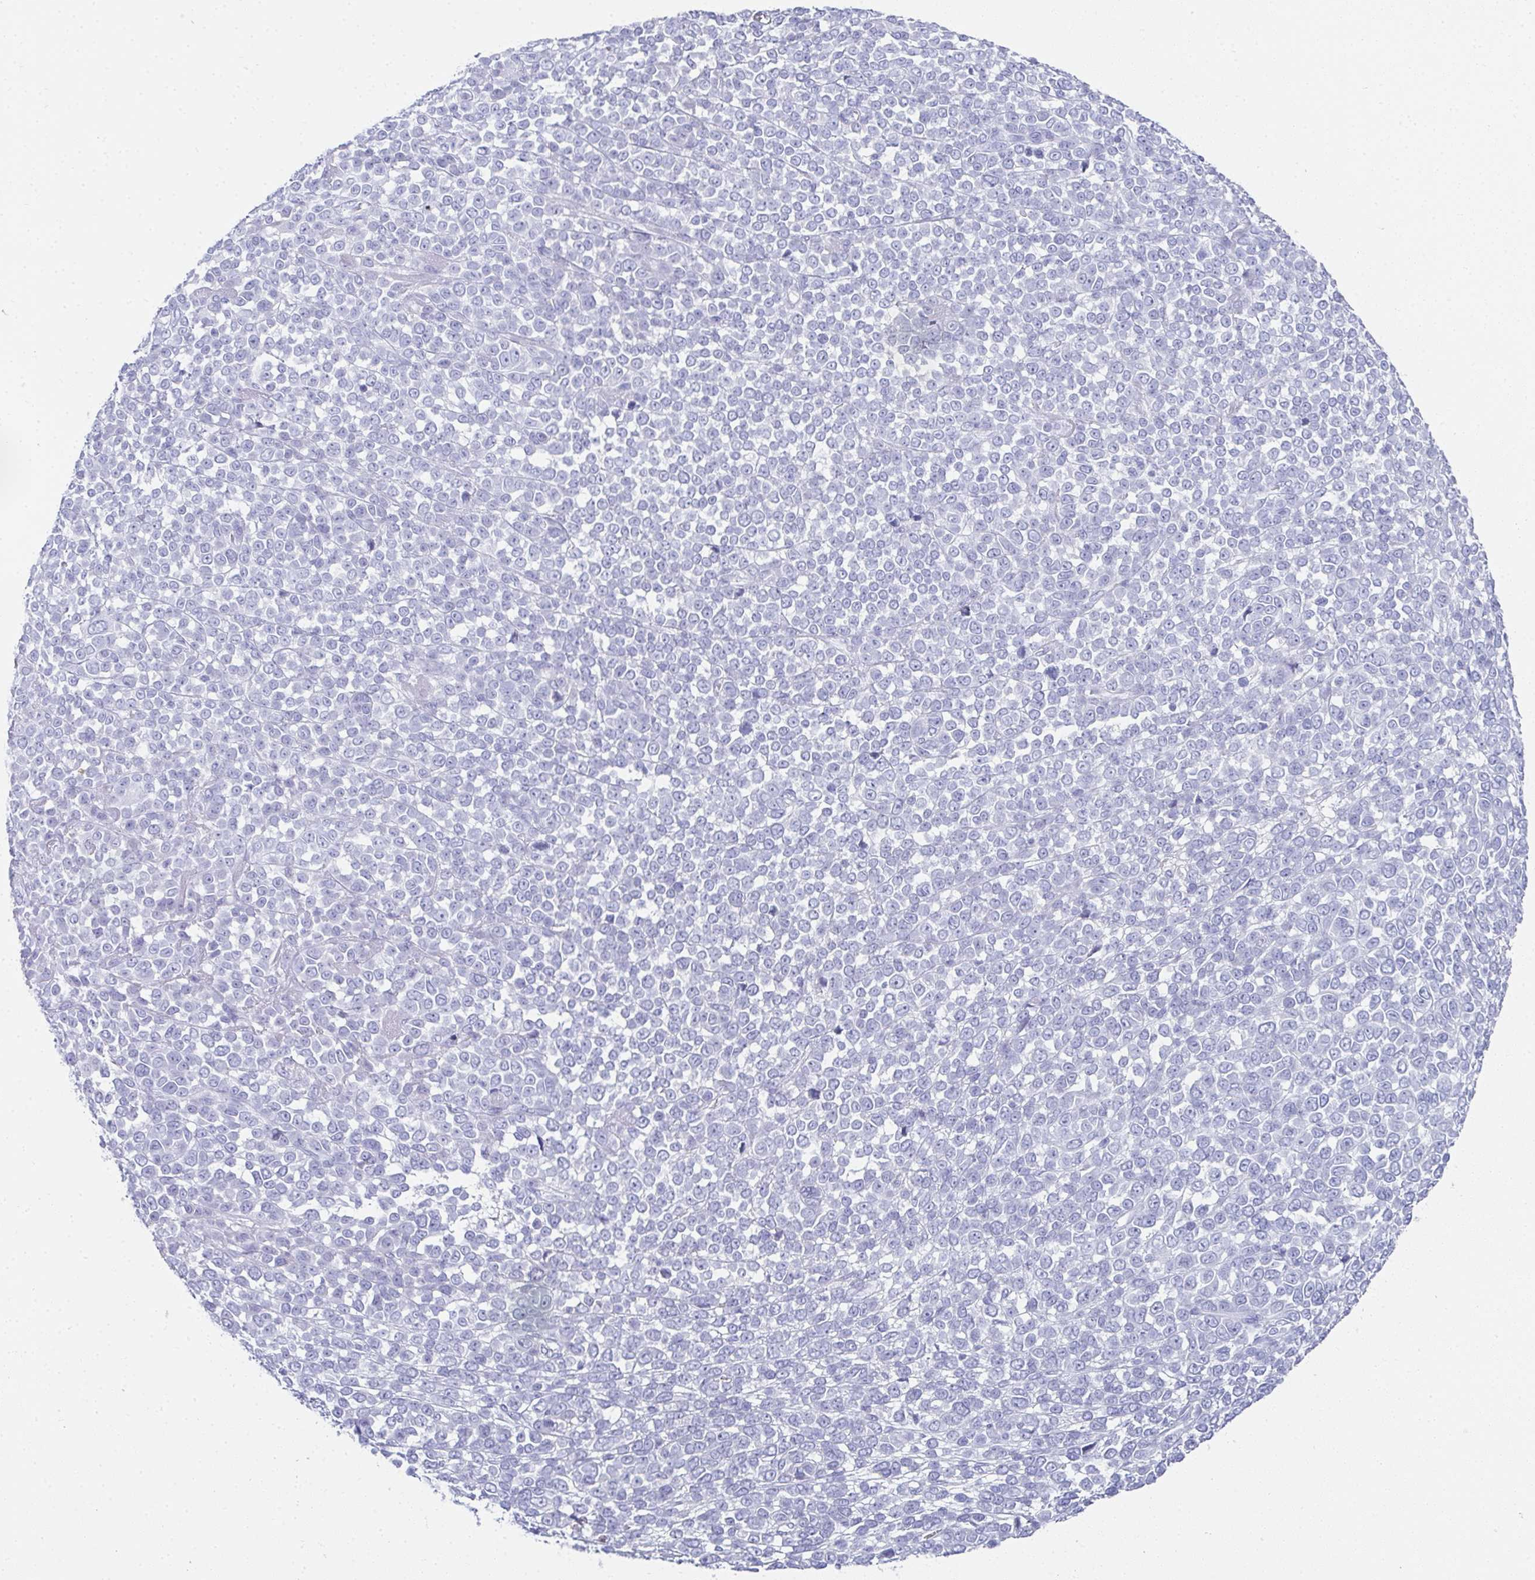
{"staining": {"intensity": "negative", "quantity": "none", "location": "none"}, "tissue": "melanoma", "cell_type": "Tumor cells", "image_type": "cancer", "snomed": [{"axis": "morphology", "description": "Malignant melanoma, NOS"}, {"axis": "topography", "description": "Skin"}], "caption": "An IHC photomicrograph of malignant melanoma is shown. There is no staining in tumor cells of malignant melanoma.", "gene": "SYCP1", "patient": {"sex": "female", "age": 95}}